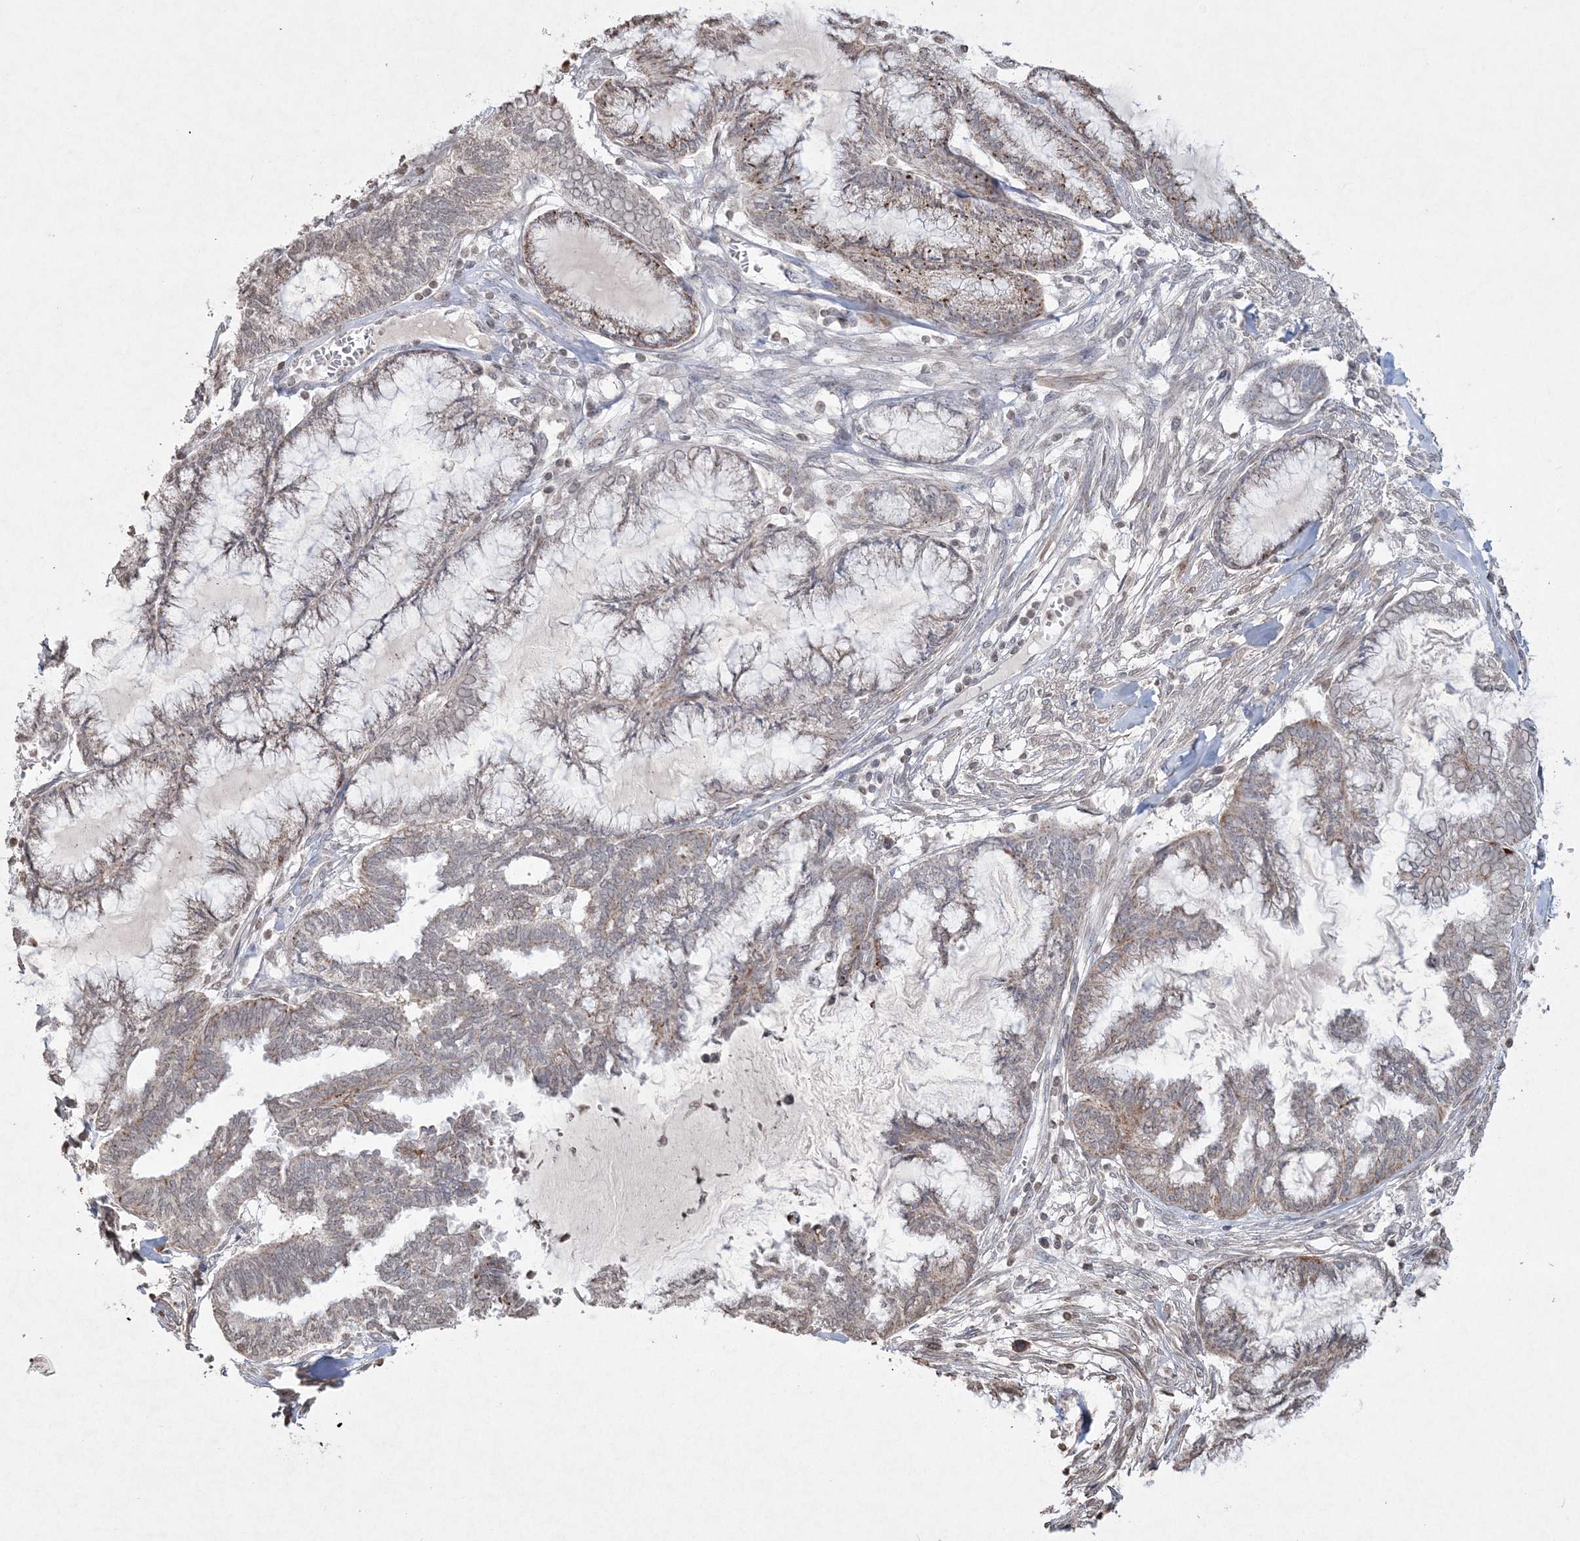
{"staining": {"intensity": "moderate", "quantity": "<25%", "location": "cytoplasmic/membranous"}, "tissue": "endometrial cancer", "cell_type": "Tumor cells", "image_type": "cancer", "snomed": [{"axis": "morphology", "description": "Adenocarcinoma, NOS"}, {"axis": "topography", "description": "Endometrium"}], "caption": "IHC staining of endometrial adenocarcinoma, which reveals low levels of moderate cytoplasmic/membranous positivity in approximately <25% of tumor cells indicating moderate cytoplasmic/membranous protein expression. The staining was performed using DAB (brown) for protein detection and nuclei were counterstained in hematoxylin (blue).", "gene": "TTC7A", "patient": {"sex": "female", "age": 86}}